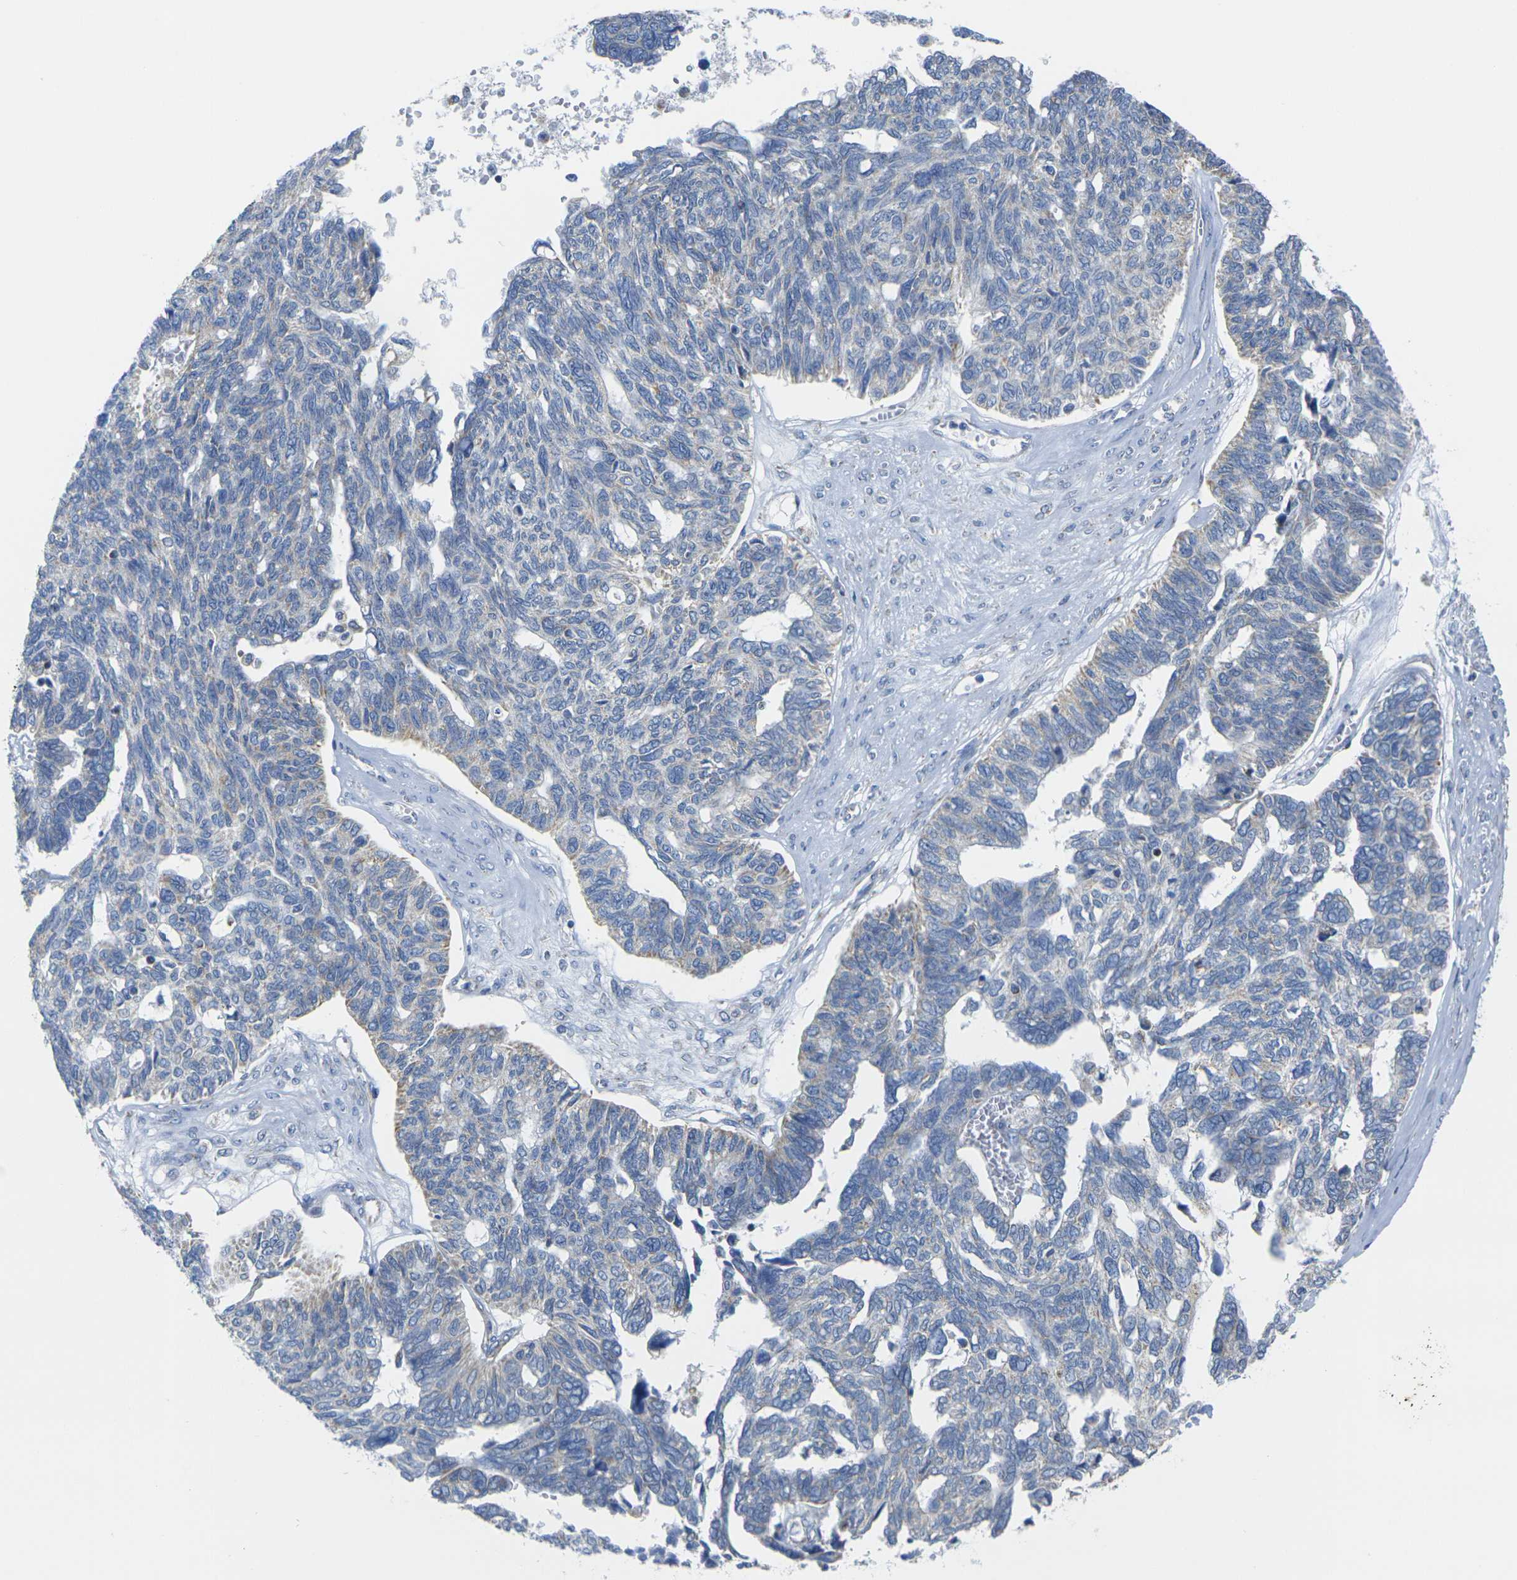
{"staining": {"intensity": "weak", "quantity": "<25%", "location": "cytoplasmic/membranous"}, "tissue": "ovarian cancer", "cell_type": "Tumor cells", "image_type": "cancer", "snomed": [{"axis": "morphology", "description": "Cystadenocarcinoma, serous, NOS"}, {"axis": "topography", "description": "Ovary"}], "caption": "Ovarian cancer (serous cystadenocarcinoma) was stained to show a protein in brown. There is no significant expression in tumor cells. (Brightfield microscopy of DAB (3,3'-diaminobenzidine) immunohistochemistry (IHC) at high magnification).", "gene": "TMEM204", "patient": {"sex": "female", "age": 79}}